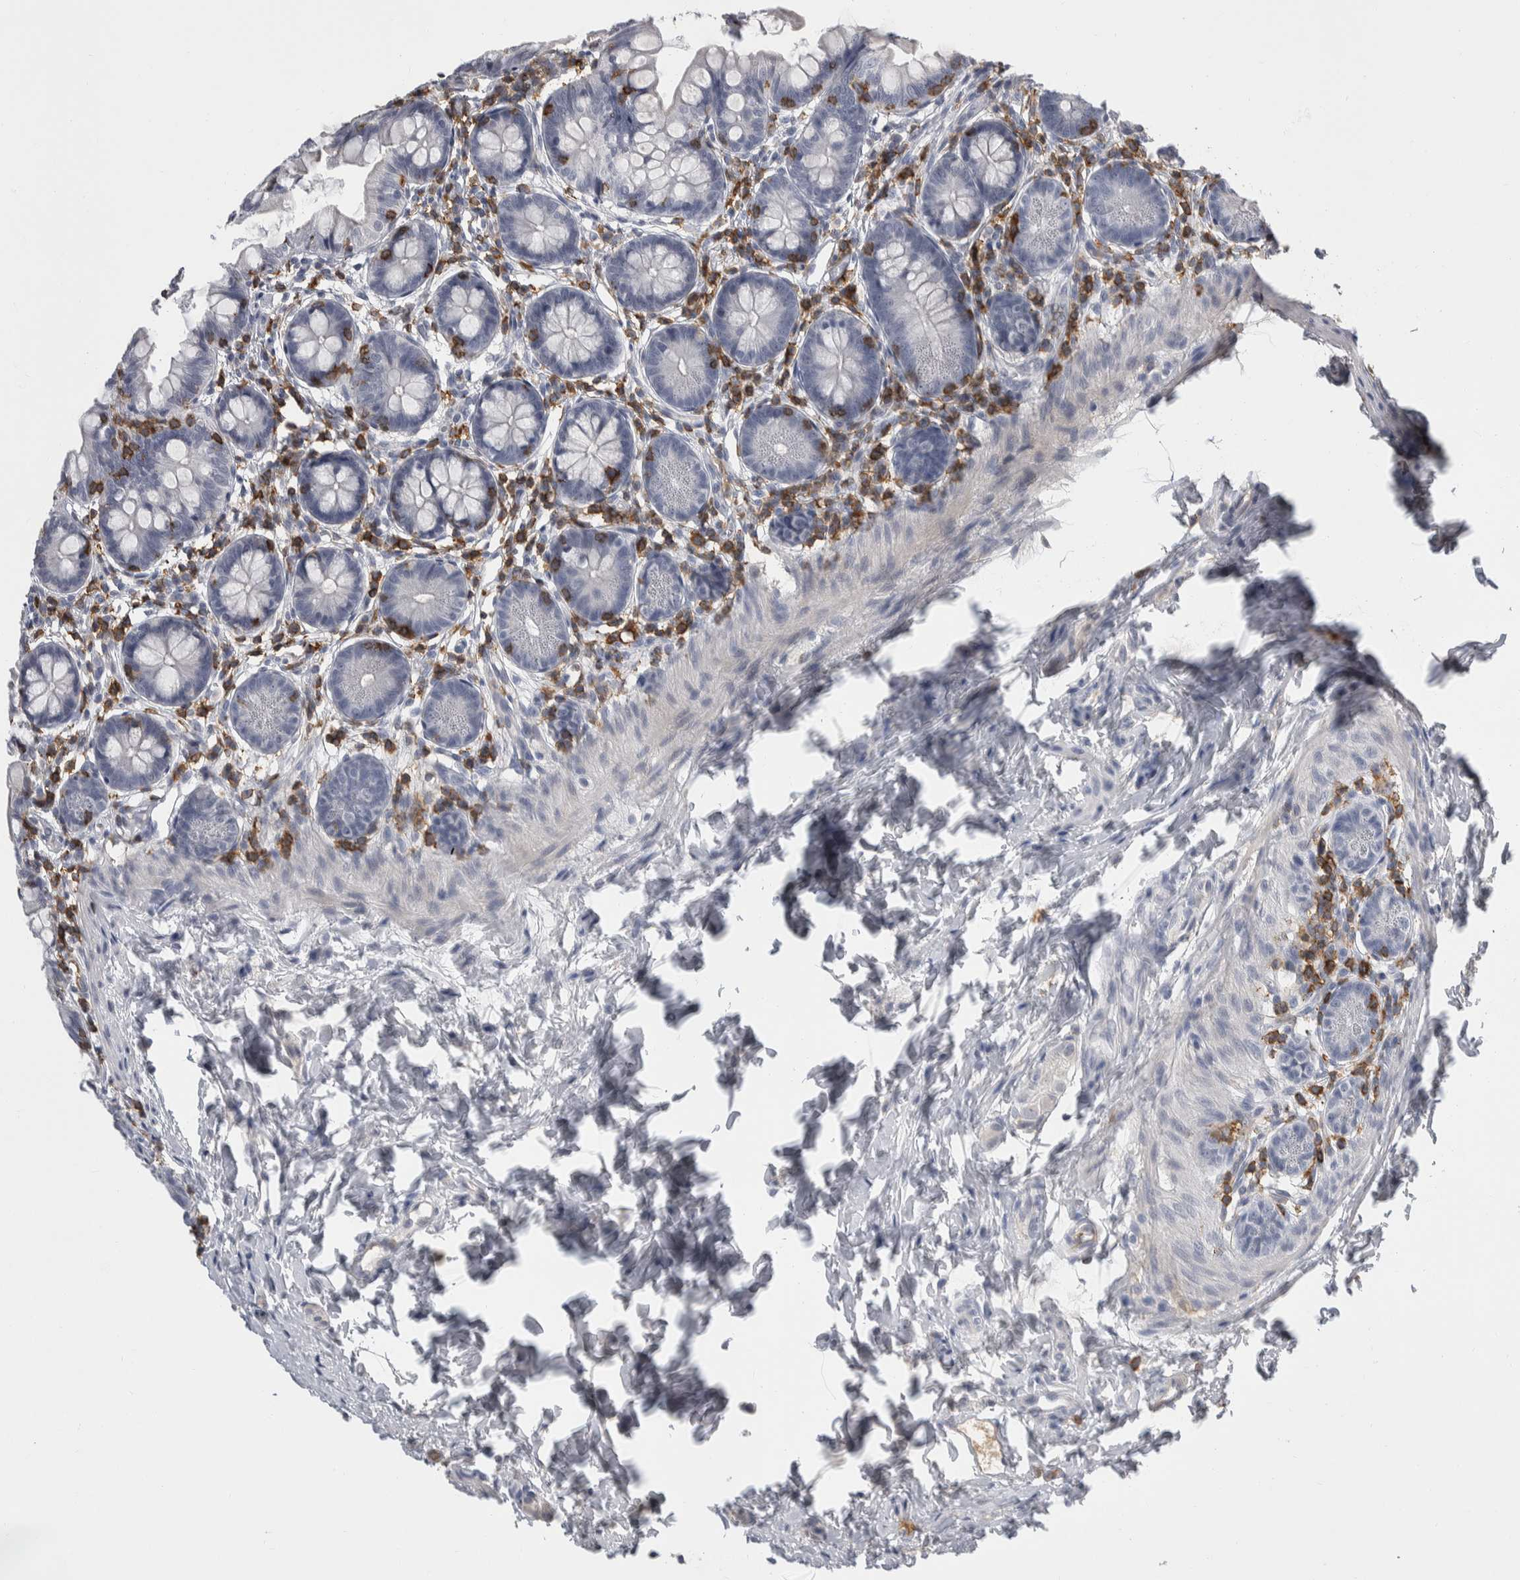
{"staining": {"intensity": "negative", "quantity": "none", "location": "none"}, "tissue": "small intestine", "cell_type": "Glandular cells", "image_type": "normal", "snomed": [{"axis": "morphology", "description": "Normal tissue, NOS"}, {"axis": "topography", "description": "Small intestine"}], "caption": "The photomicrograph shows no significant expression in glandular cells of small intestine.", "gene": "CEP295NL", "patient": {"sex": "male", "age": 7}}